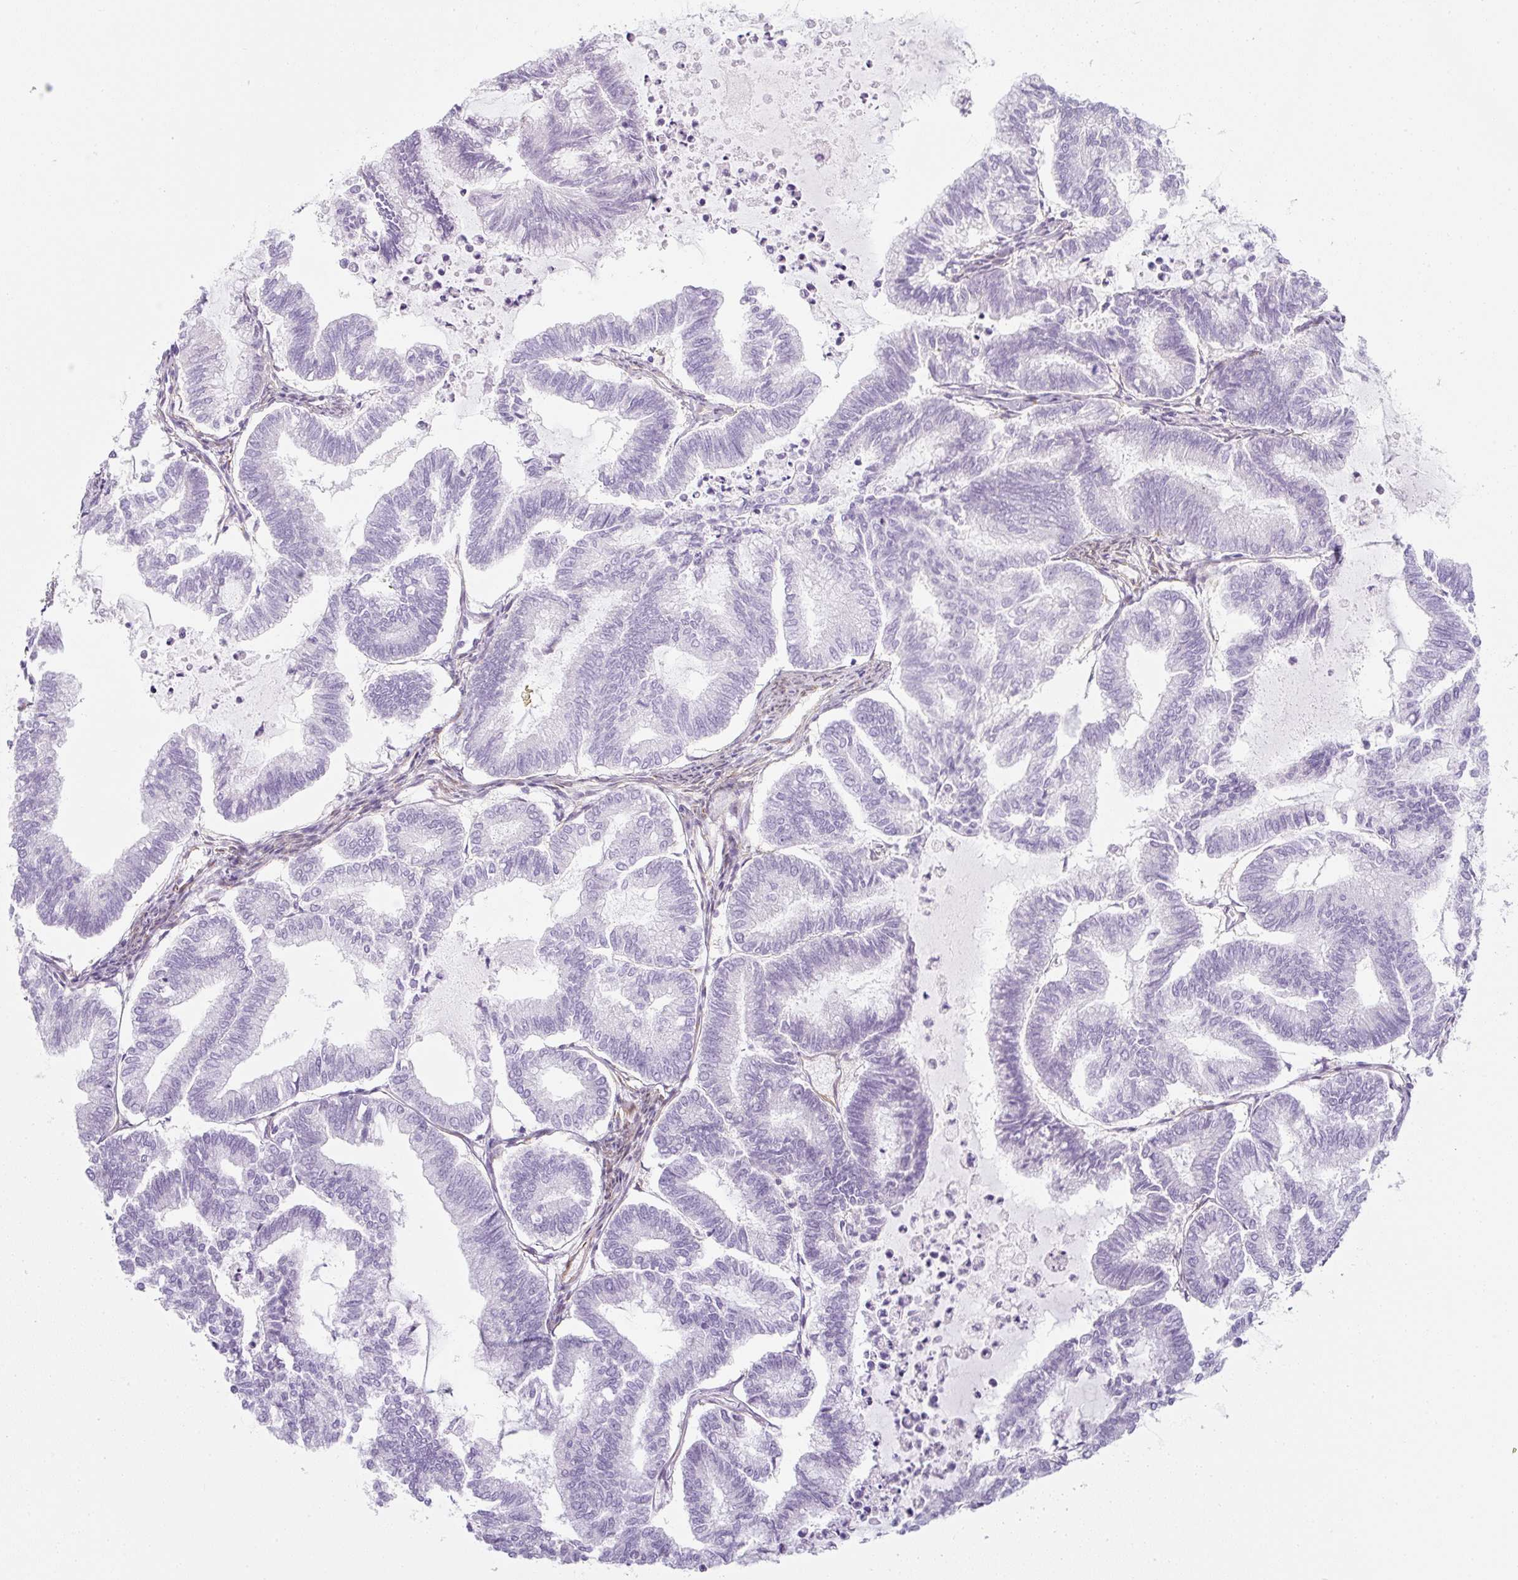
{"staining": {"intensity": "negative", "quantity": "none", "location": "none"}, "tissue": "endometrial cancer", "cell_type": "Tumor cells", "image_type": "cancer", "snomed": [{"axis": "morphology", "description": "Adenocarcinoma, NOS"}, {"axis": "topography", "description": "Endometrium"}], "caption": "Immunohistochemical staining of adenocarcinoma (endometrial) displays no significant expression in tumor cells.", "gene": "CAVIN3", "patient": {"sex": "female", "age": 79}}